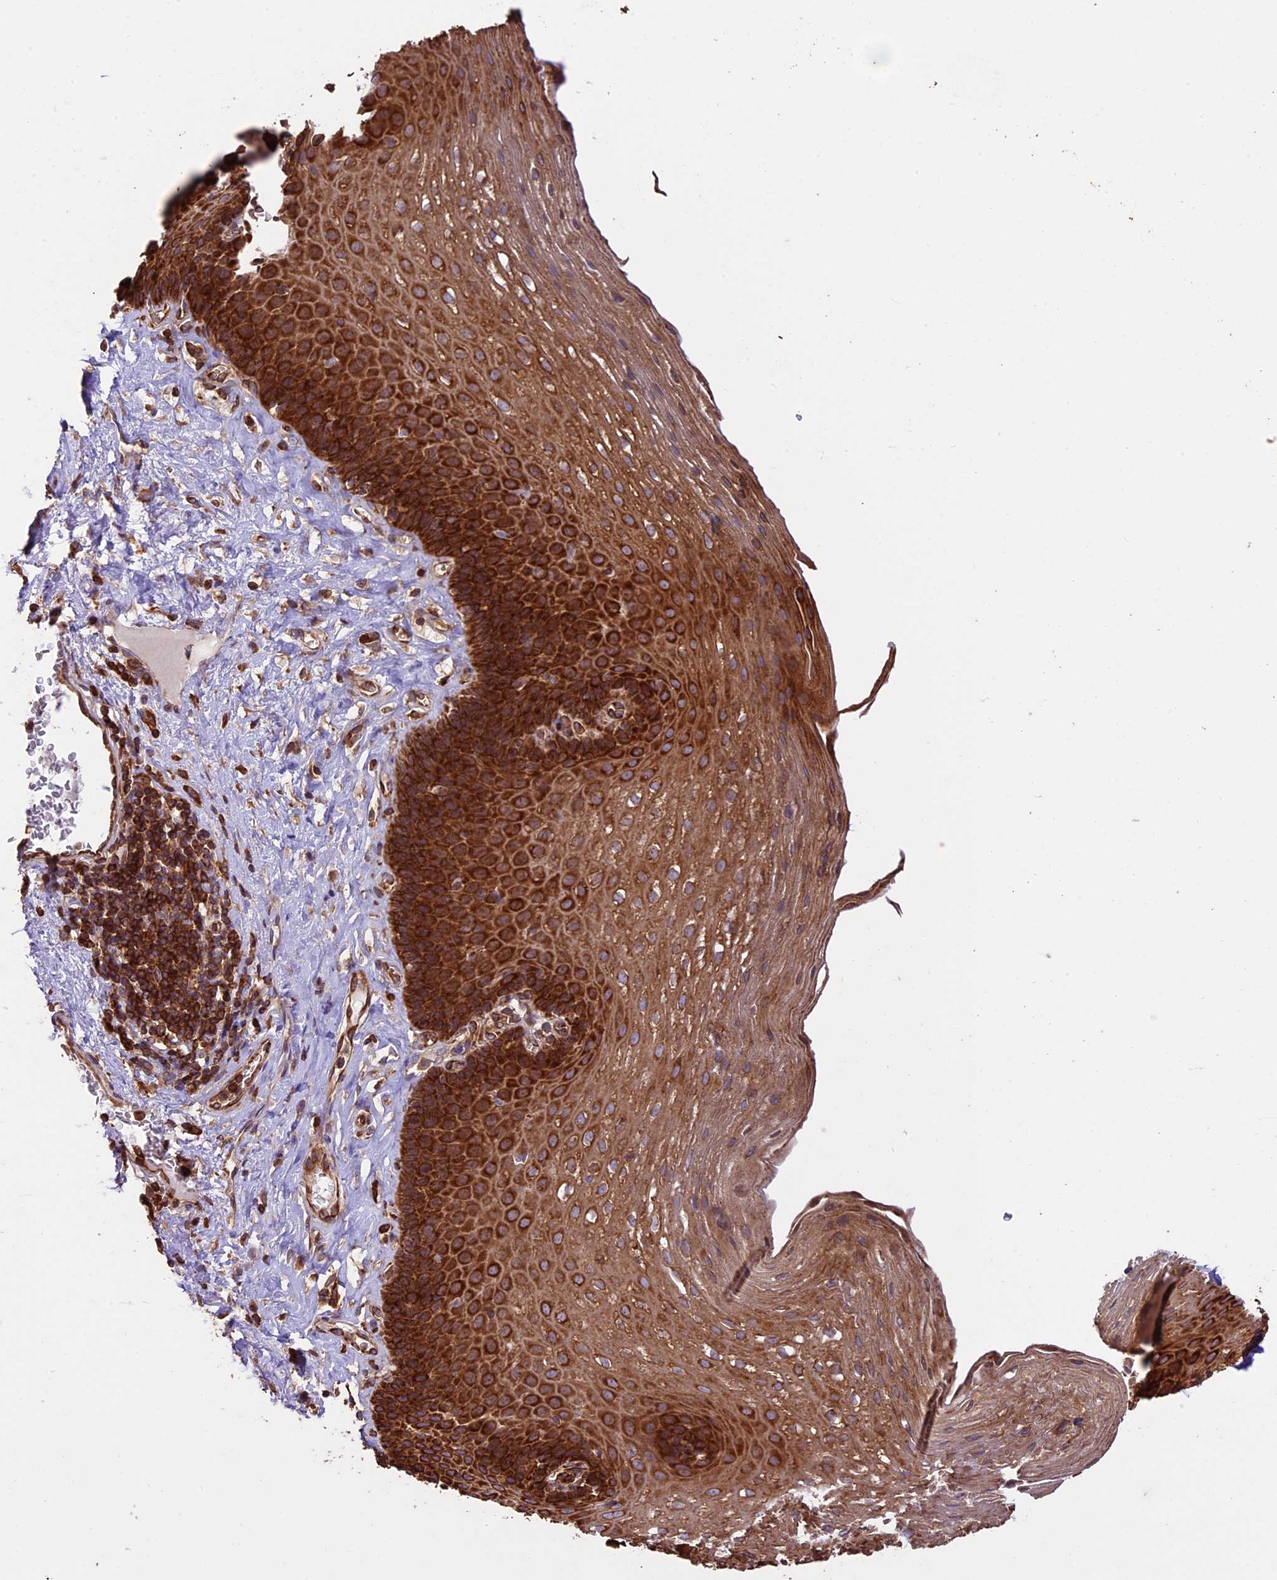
{"staining": {"intensity": "strong", "quantity": ">75%", "location": "cytoplasmic/membranous"}, "tissue": "esophagus", "cell_type": "Squamous epithelial cells", "image_type": "normal", "snomed": [{"axis": "morphology", "description": "Normal tissue, NOS"}, {"axis": "topography", "description": "Esophagus"}], "caption": "Benign esophagus was stained to show a protein in brown. There is high levels of strong cytoplasmic/membranous positivity in about >75% of squamous epithelial cells. (IHC, brightfield microscopy, high magnification).", "gene": "KARS1", "patient": {"sex": "female", "age": 66}}